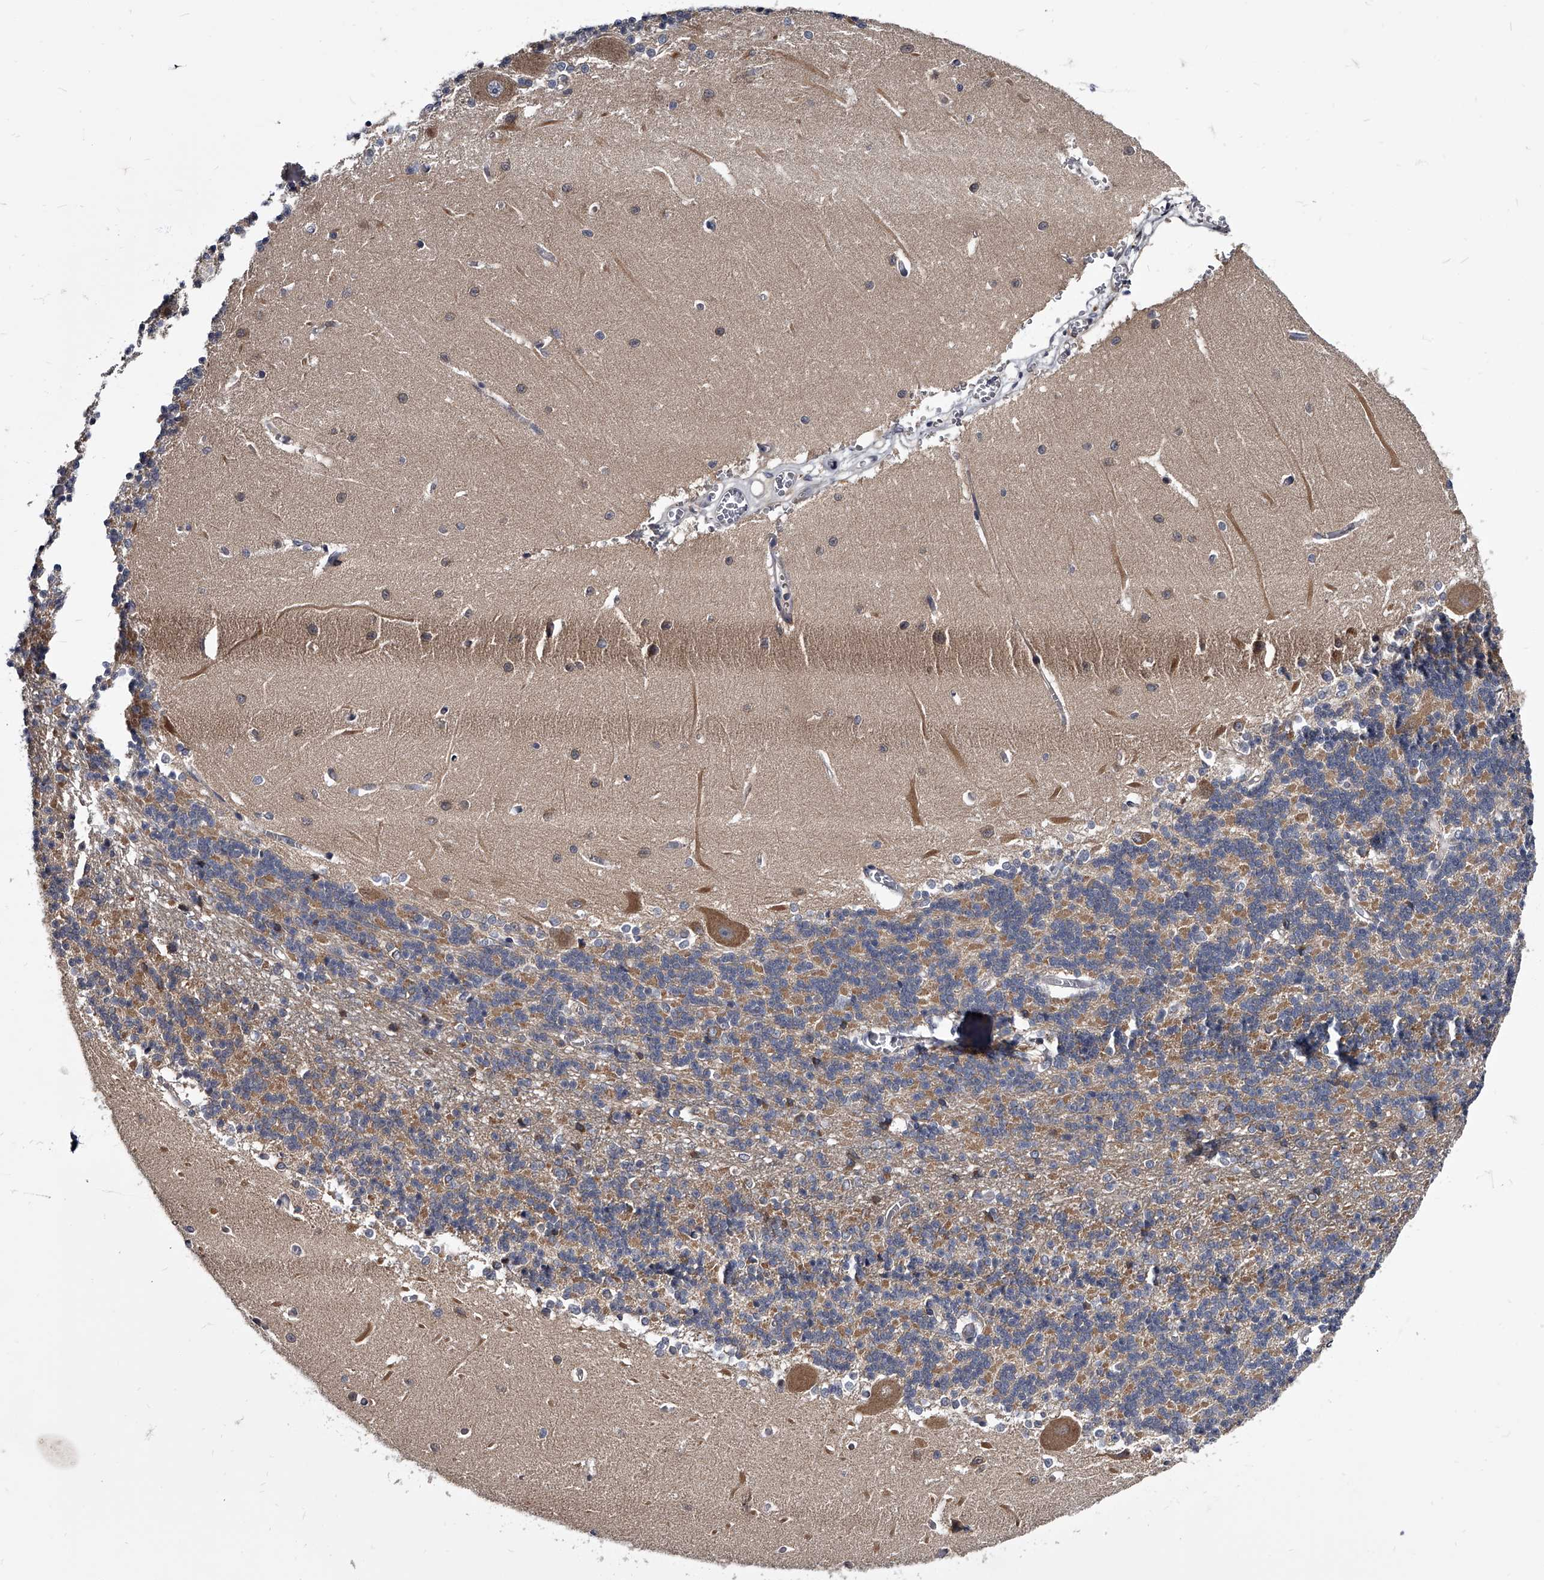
{"staining": {"intensity": "negative", "quantity": "none", "location": "none"}, "tissue": "cerebellum", "cell_type": "Cells in granular layer", "image_type": "normal", "snomed": [{"axis": "morphology", "description": "Normal tissue, NOS"}, {"axis": "topography", "description": "Cerebellum"}], "caption": "Immunohistochemistry histopathology image of normal cerebellum: cerebellum stained with DAB (3,3'-diaminobenzidine) reveals no significant protein expression in cells in granular layer. The staining was performed using DAB to visualize the protein expression in brown, while the nuclei were stained in blue with hematoxylin (Magnification: 20x).", "gene": "GAPVD1", "patient": {"sex": "male", "age": 37}}